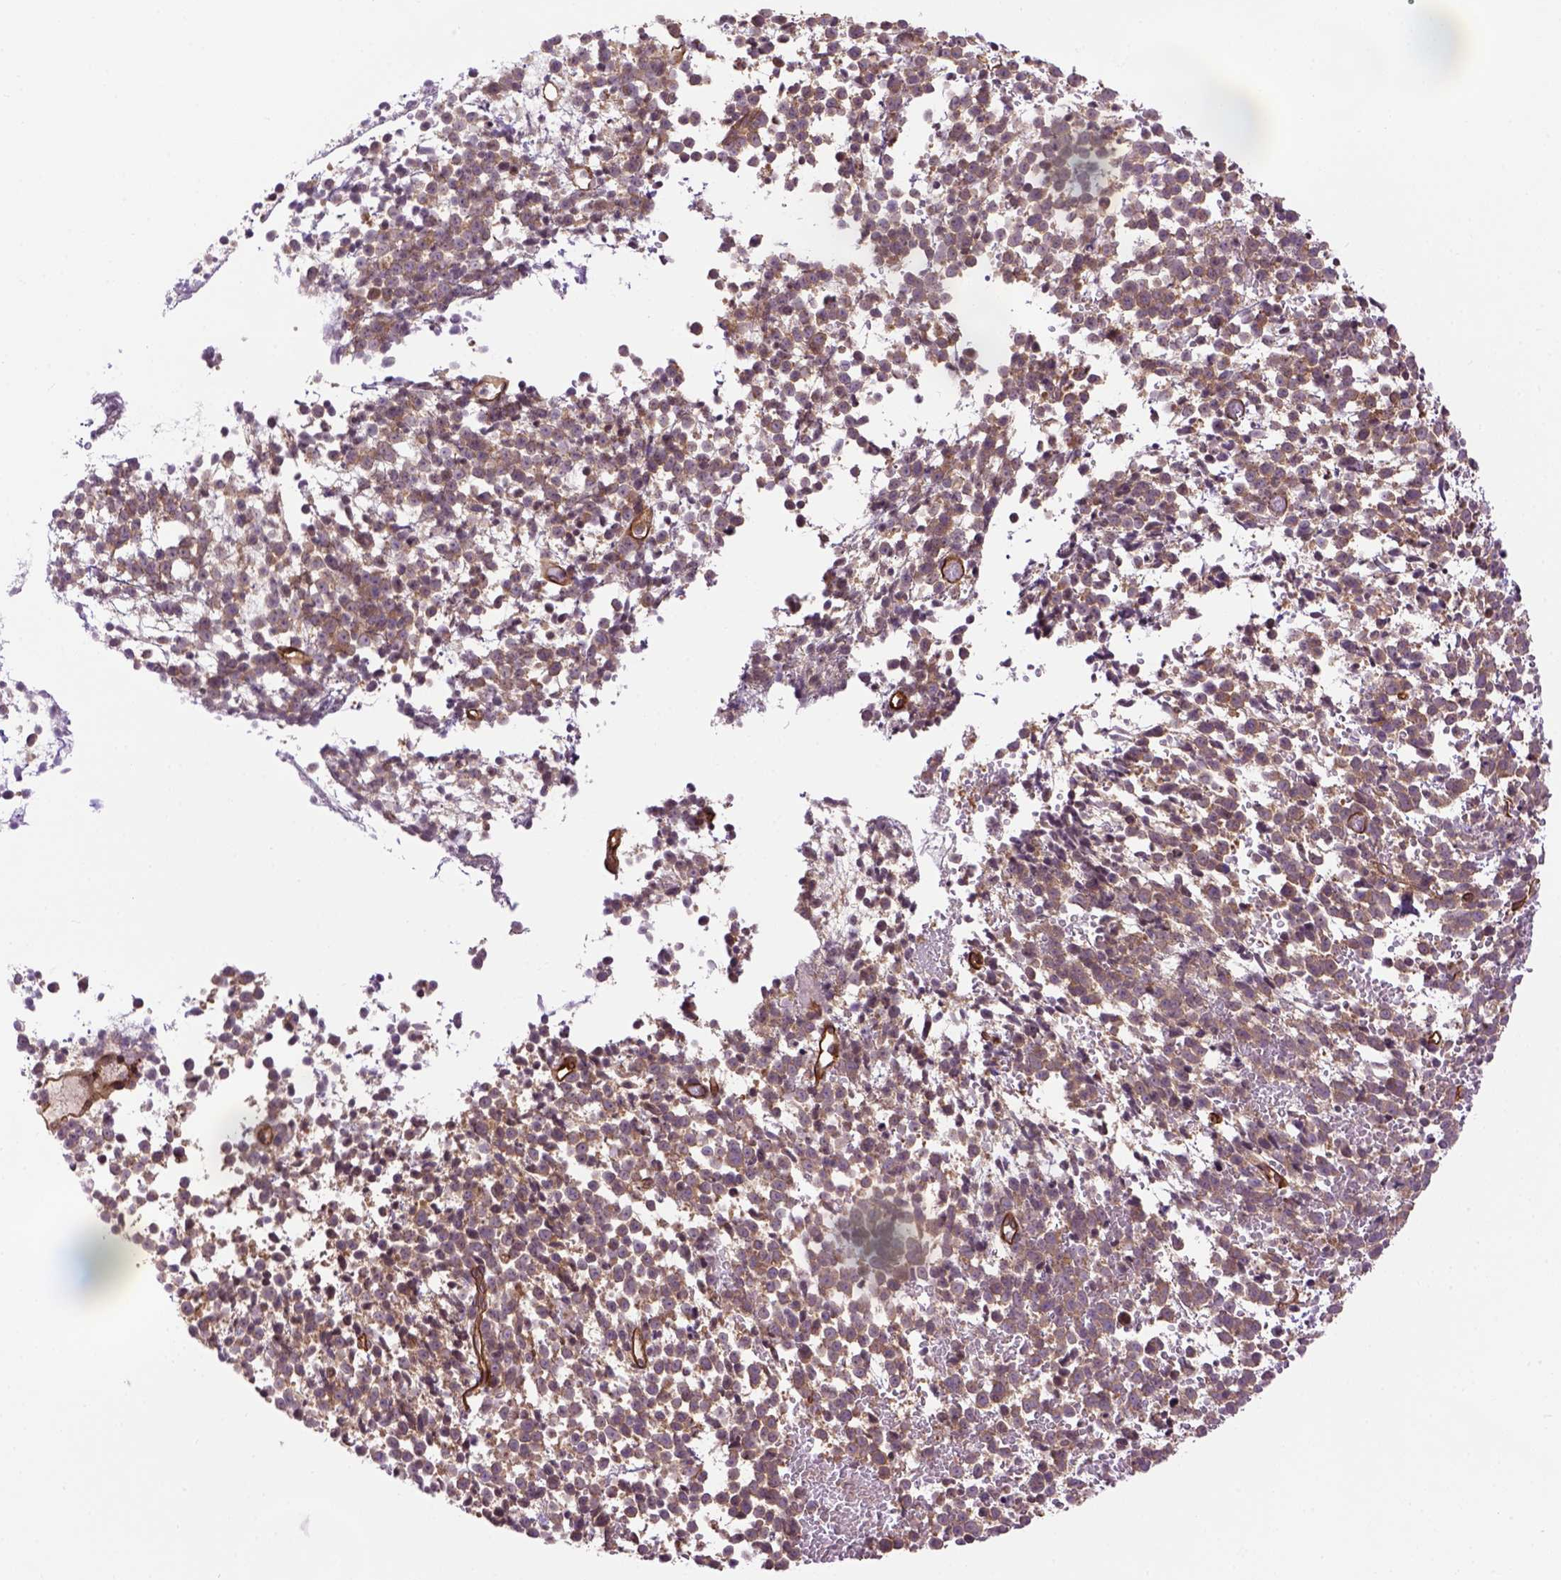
{"staining": {"intensity": "moderate", "quantity": ">75%", "location": "cytoplasmic/membranous"}, "tissue": "melanoma", "cell_type": "Tumor cells", "image_type": "cancer", "snomed": [{"axis": "morphology", "description": "Malignant melanoma, NOS"}, {"axis": "topography", "description": "Skin"}], "caption": "The immunohistochemical stain labels moderate cytoplasmic/membranous staining in tumor cells of melanoma tissue. Using DAB (brown) and hematoxylin (blue) stains, captured at high magnification using brightfield microscopy.", "gene": "CASKIN2", "patient": {"sex": "female", "age": 70}}